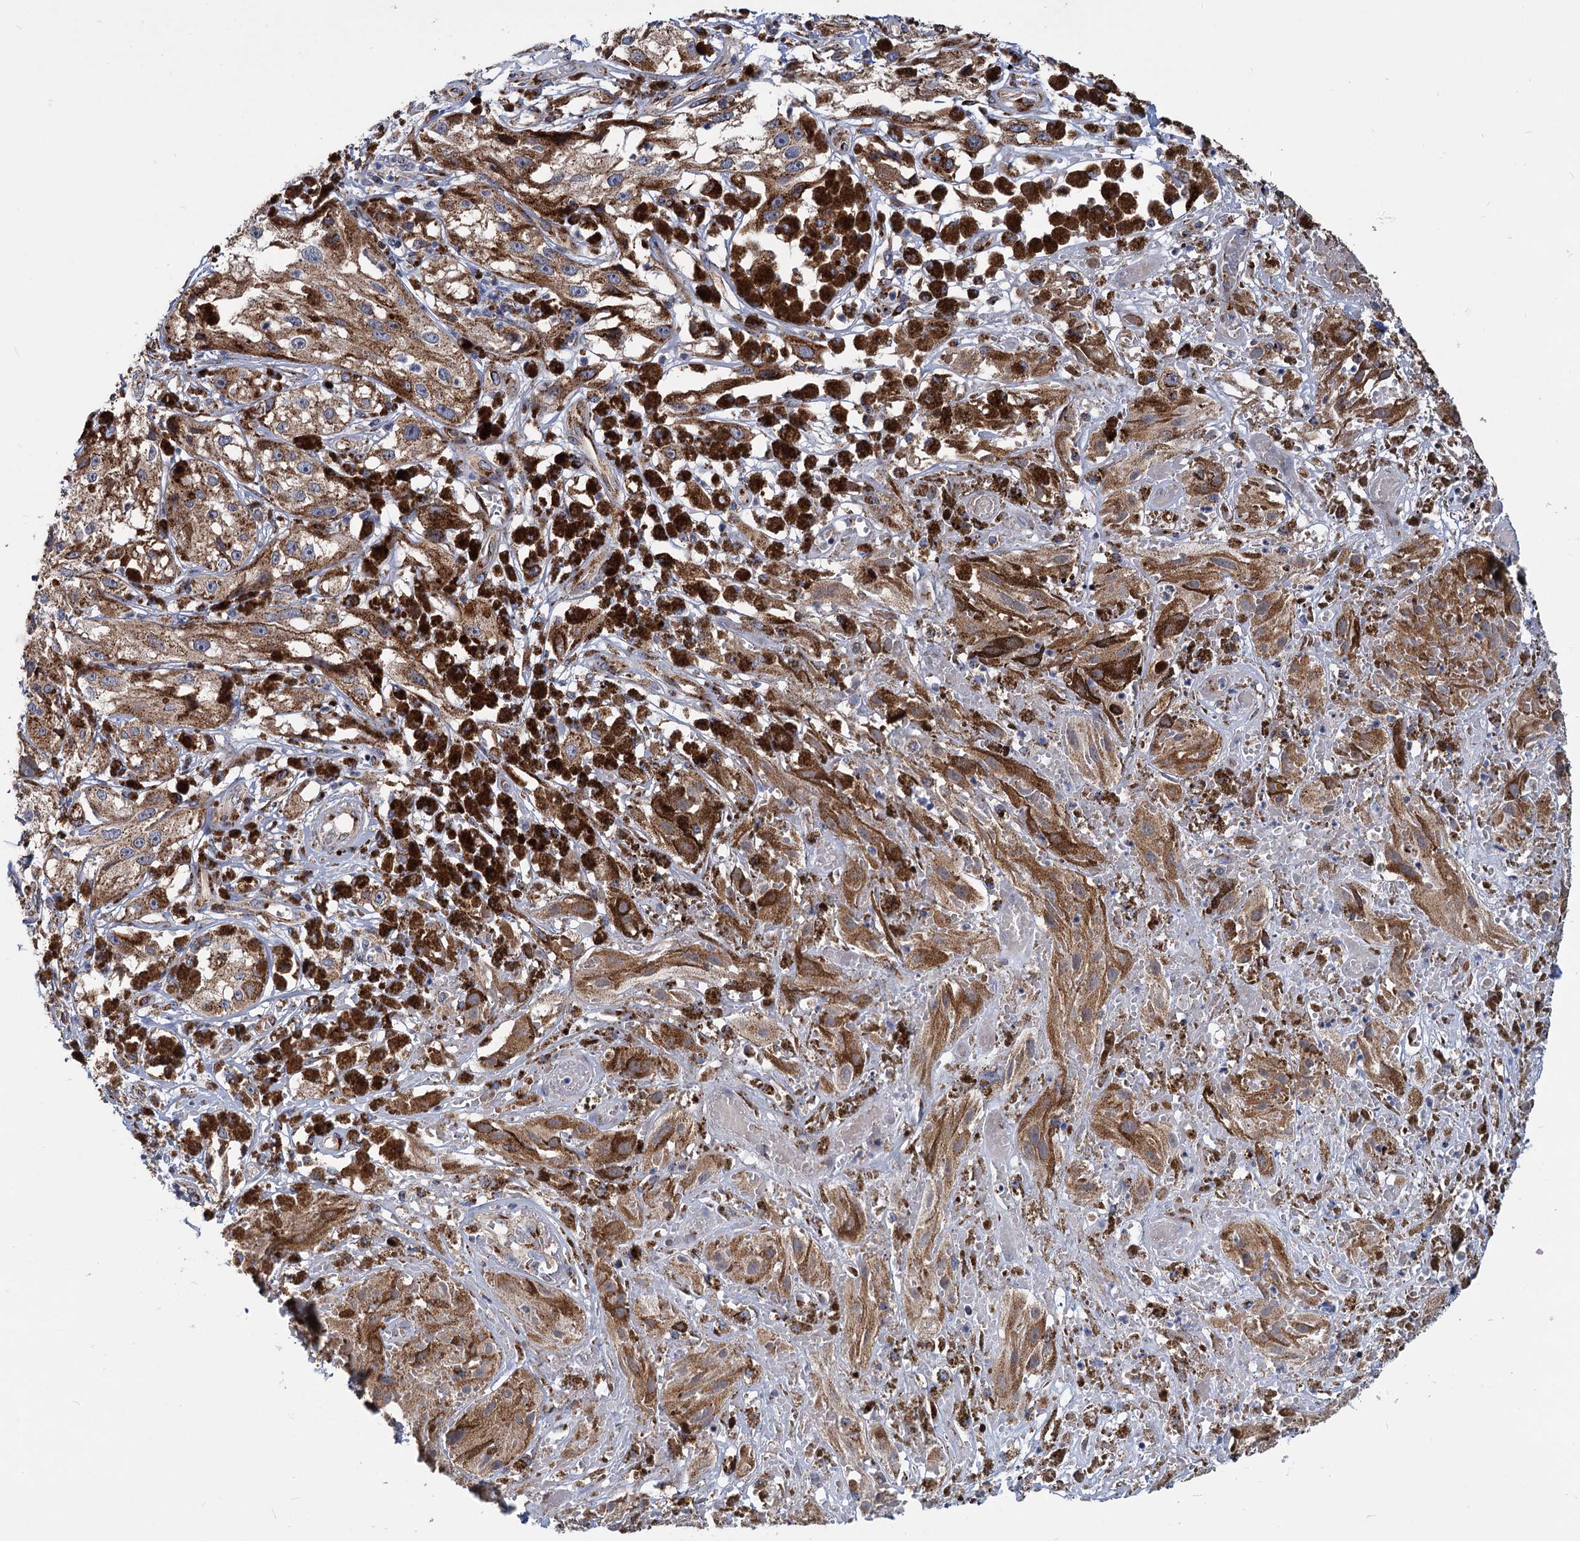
{"staining": {"intensity": "moderate", "quantity": ">75%", "location": "cytoplasmic/membranous"}, "tissue": "melanoma", "cell_type": "Tumor cells", "image_type": "cancer", "snomed": [{"axis": "morphology", "description": "Malignant melanoma, NOS"}, {"axis": "topography", "description": "Skin"}], "caption": "Protein staining demonstrates moderate cytoplasmic/membranous expression in about >75% of tumor cells in melanoma.", "gene": "SUPT20H", "patient": {"sex": "male", "age": 88}}